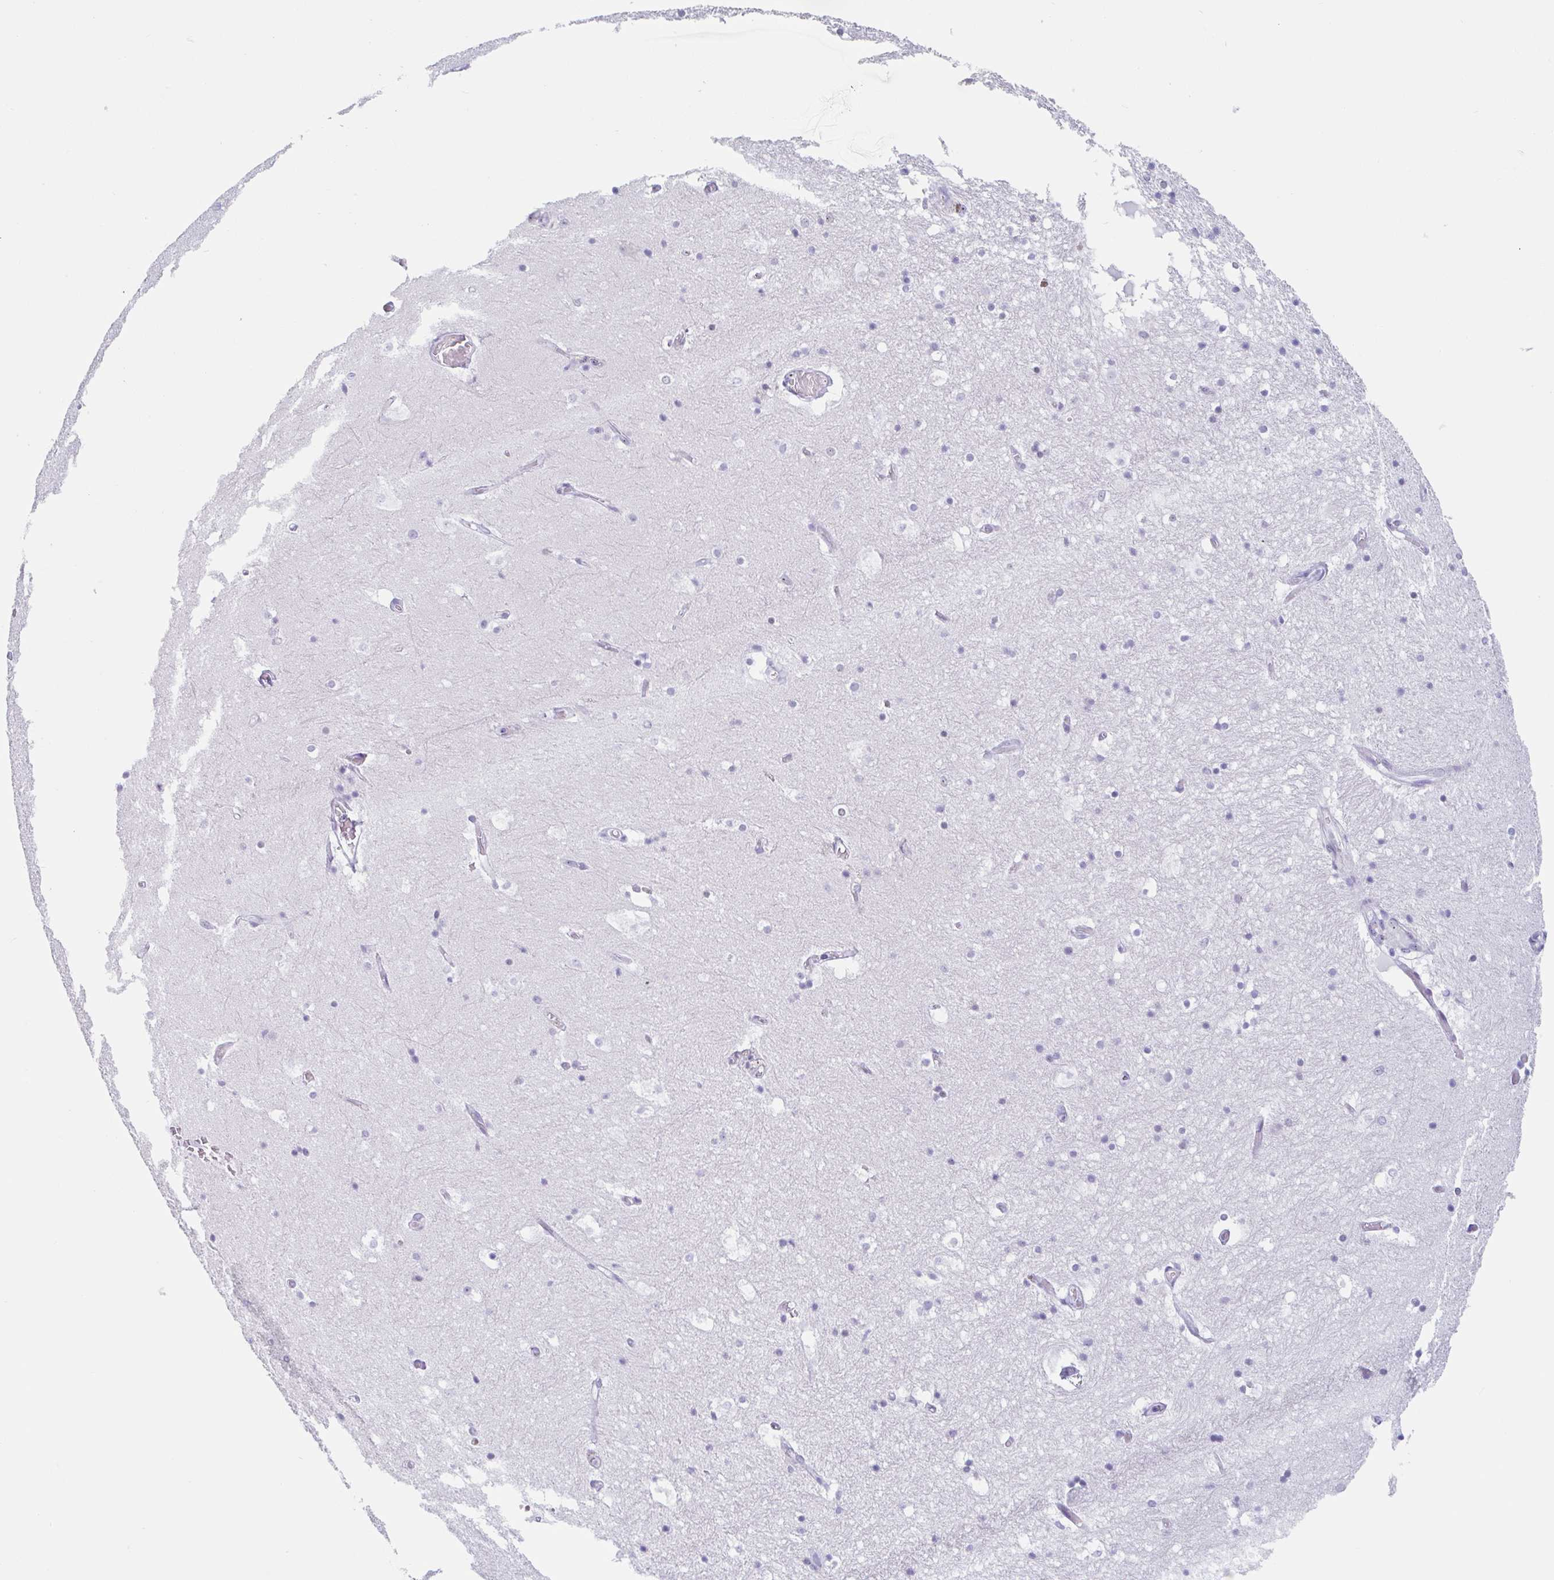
{"staining": {"intensity": "negative", "quantity": "none", "location": "none"}, "tissue": "hippocampus", "cell_type": "Glial cells", "image_type": "normal", "snomed": [{"axis": "morphology", "description": "Normal tissue, NOS"}, {"axis": "topography", "description": "Hippocampus"}], "caption": "IHC of benign hippocampus reveals no staining in glial cells.", "gene": "LENG9", "patient": {"sex": "female", "age": 52}}